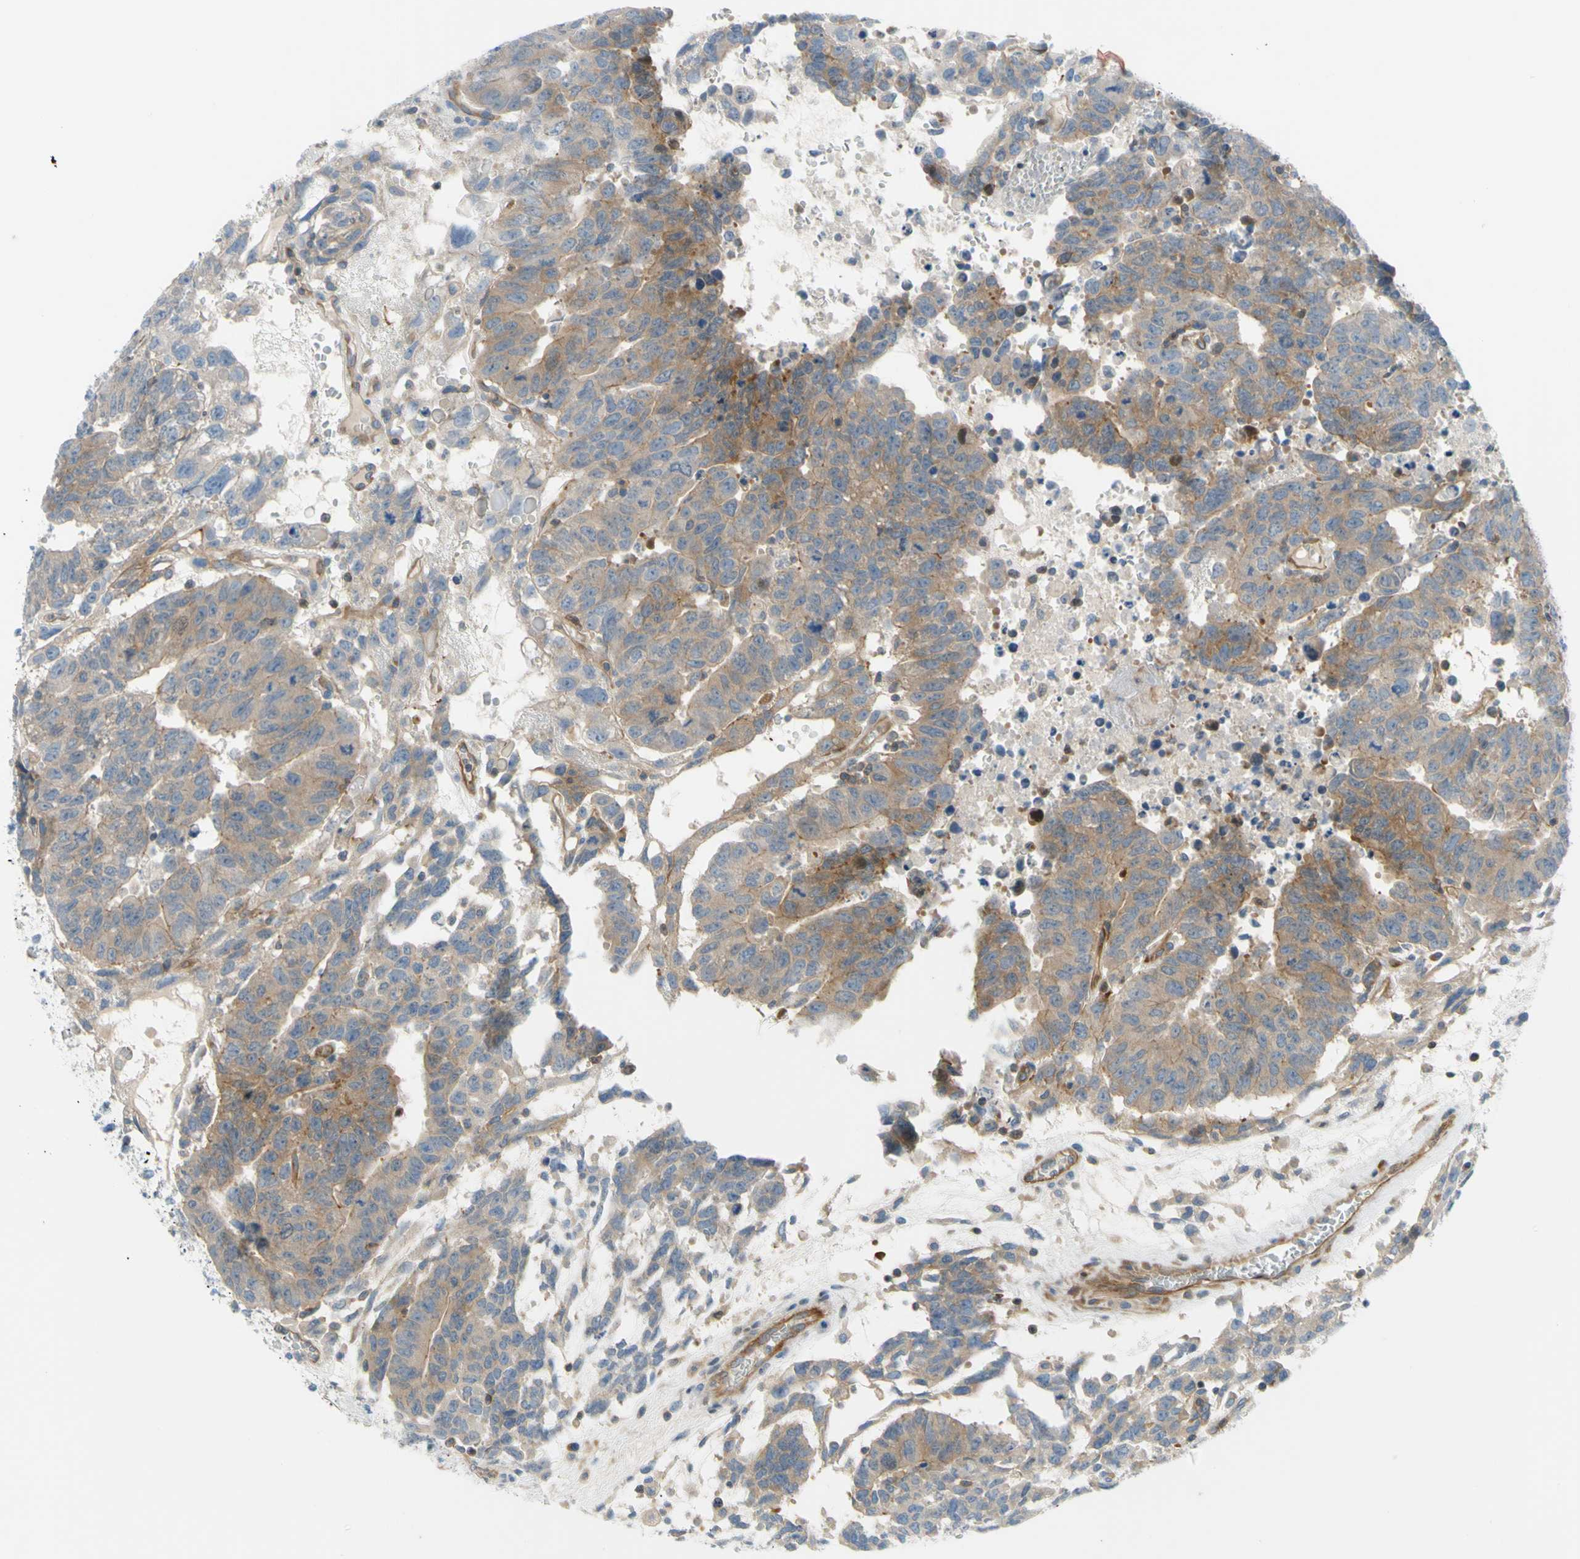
{"staining": {"intensity": "moderate", "quantity": ">75%", "location": "cytoplasmic/membranous"}, "tissue": "testis cancer", "cell_type": "Tumor cells", "image_type": "cancer", "snomed": [{"axis": "morphology", "description": "Seminoma, NOS"}, {"axis": "morphology", "description": "Carcinoma, Embryonal, NOS"}, {"axis": "topography", "description": "Testis"}], "caption": "A brown stain highlights moderate cytoplasmic/membranous positivity of a protein in human testis seminoma tumor cells.", "gene": "PAK2", "patient": {"sex": "male", "age": 52}}